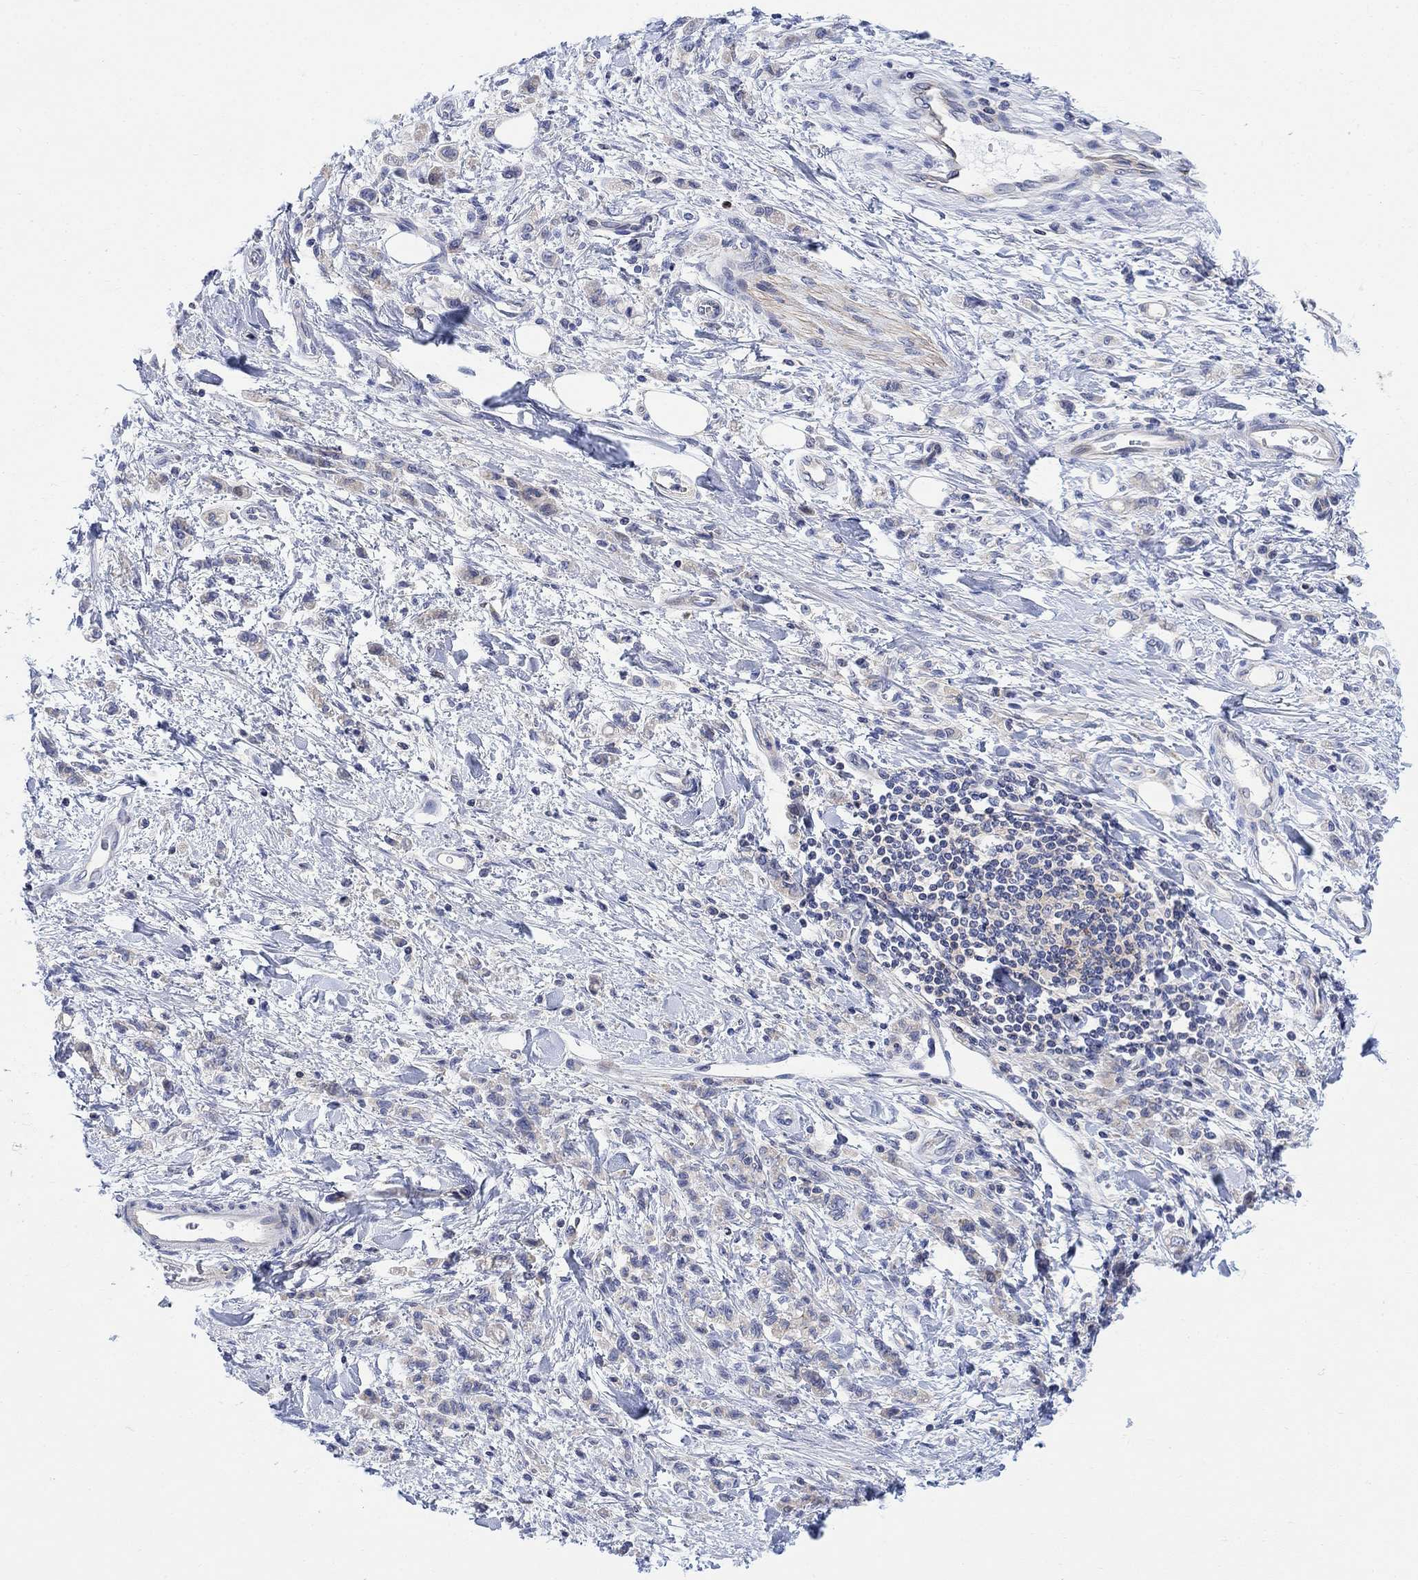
{"staining": {"intensity": "negative", "quantity": "none", "location": "none"}, "tissue": "stomach cancer", "cell_type": "Tumor cells", "image_type": "cancer", "snomed": [{"axis": "morphology", "description": "Adenocarcinoma, NOS"}, {"axis": "topography", "description": "Stomach"}], "caption": "Human adenocarcinoma (stomach) stained for a protein using immunohistochemistry shows no positivity in tumor cells.", "gene": "ARSK", "patient": {"sex": "male", "age": 77}}